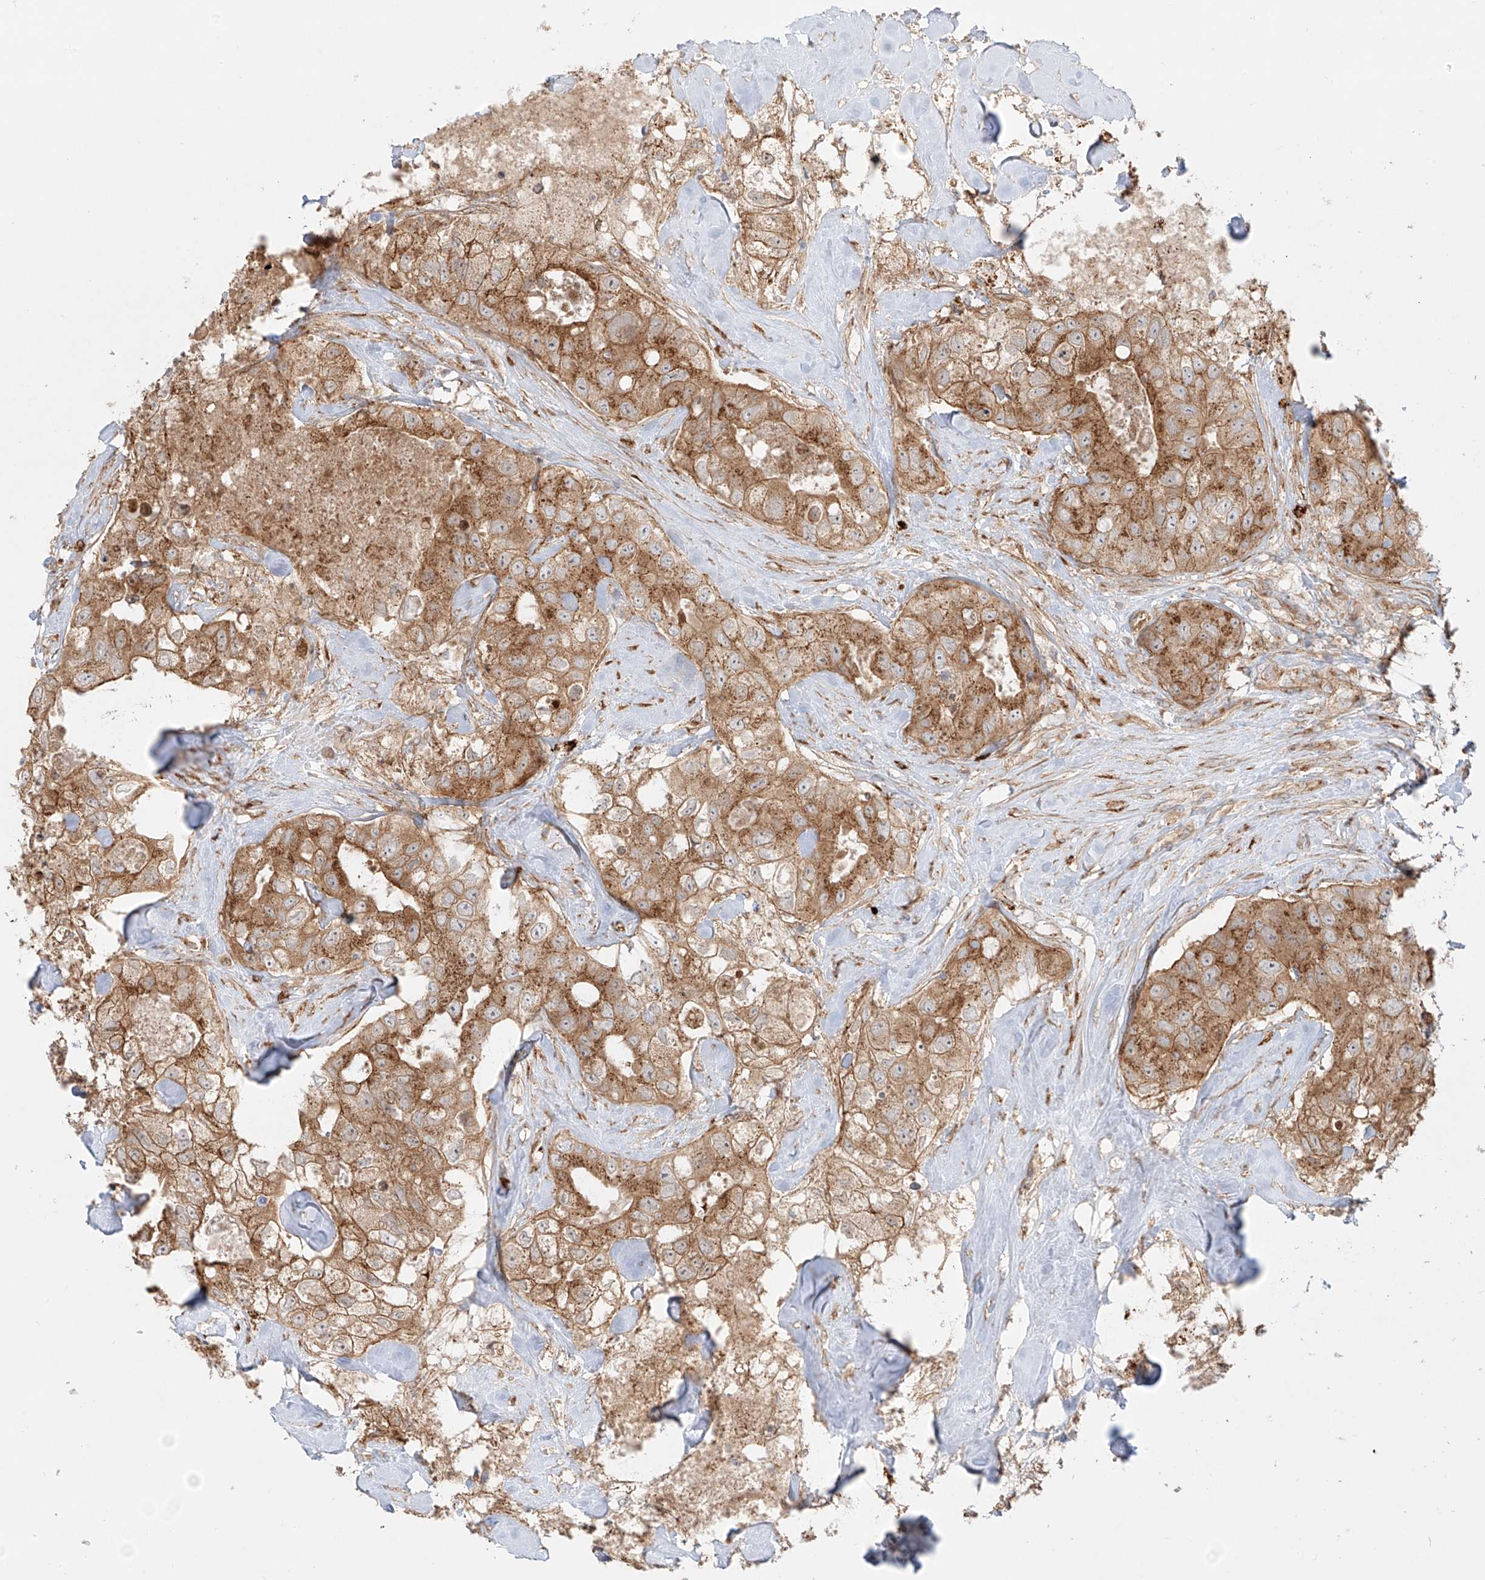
{"staining": {"intensity": "moderate", "quantity": ">75%", "location": "cytoplasmic/membranous"}, "tissue": "breast cancer", "cell_type": "Tumor cells", "image_type": "cancer", "snomed": [{"axis": "morphology", "description": "Duct carcinoma"}, {"axis": "topography", "description": "Breast"}], "caption": "Human infiltrating ductal carcinoma (breast) stained for a protein (brown) displays moderate cytoplasmic/membranous positive expression in about >75% of tumor cells.", "gene": "ZNF287", "patient": {"sex": "female", "age": 62}}